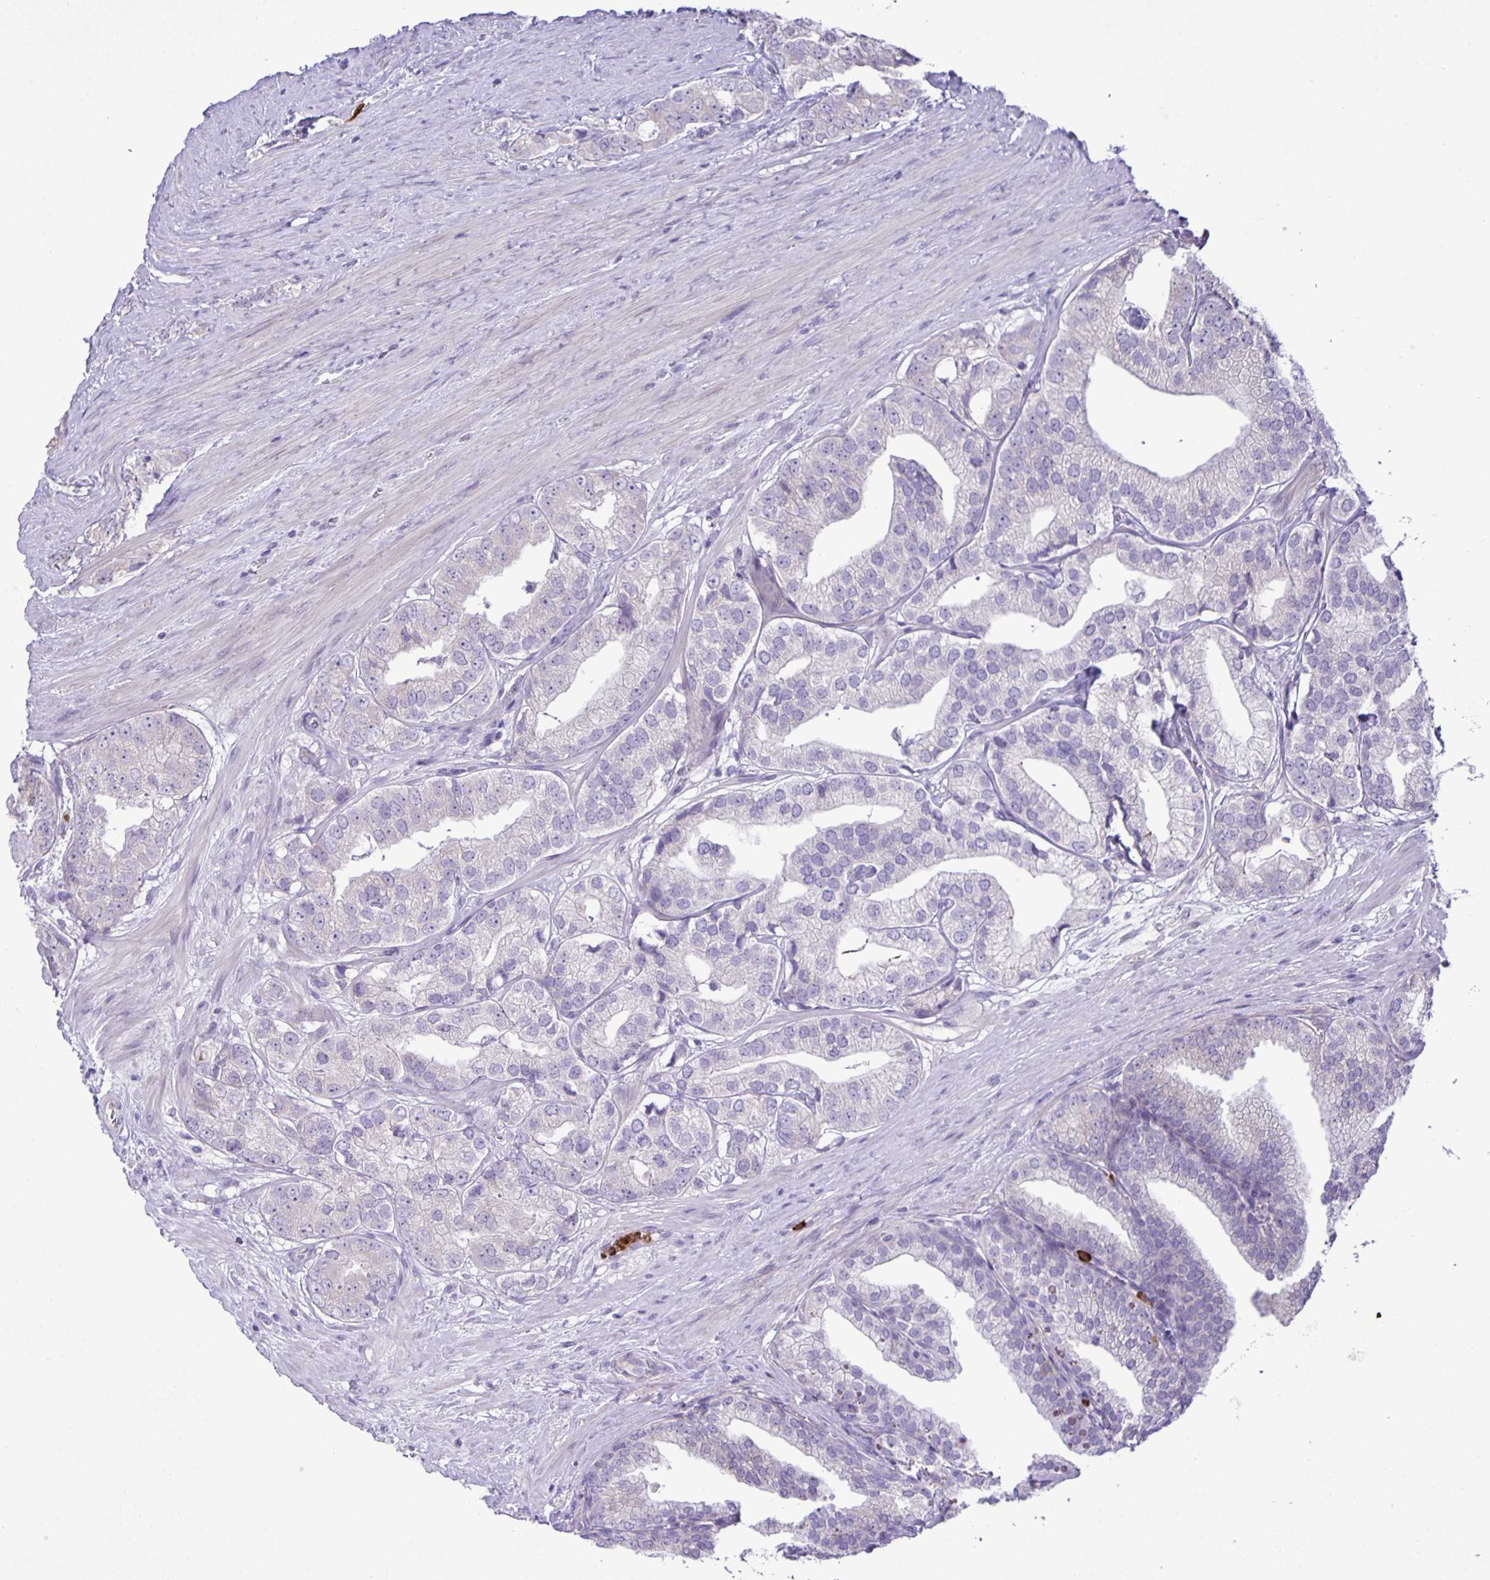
{"staining": {"intensity": "negative", "quantity": "none", "location": "none"}, "tissue": "prostate cancer", "cell_type": "Tumor cells", "image_type": "cancer", "snomed": [{"axis": "morphology", "description": "Adenocarcinoma, High grade"}, {"axis": "topography", "description": "Prostate"}], "caption": "Human prostate high-grade adenocarcinoma stained for a protein using immunohistochemistry reveals no expression in tumor cells.", "gene": "ADCK1", "patient": {"sex": "male", "age": 58}}